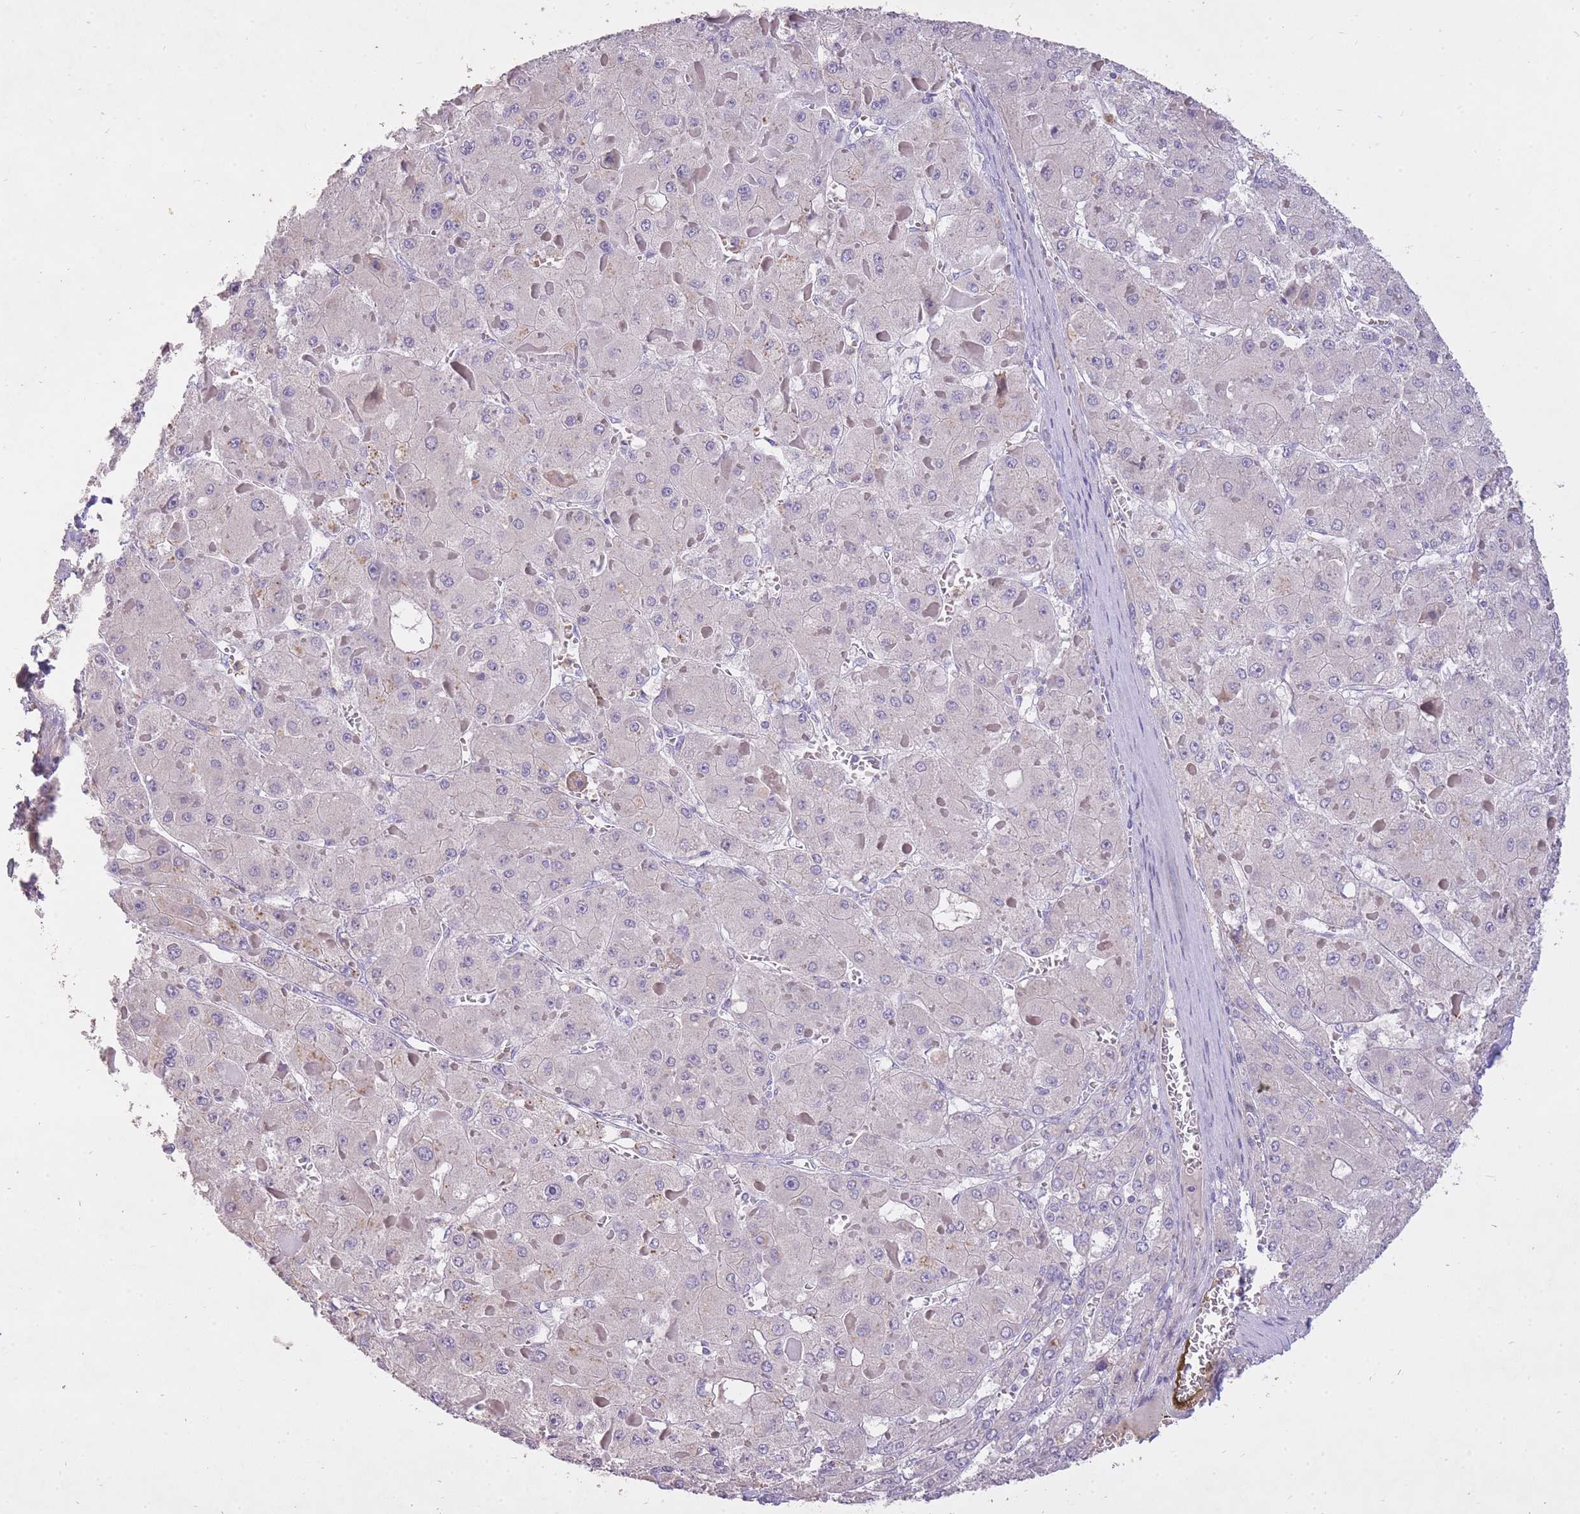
{"staining": {"intensity": "negative", "quantity": "none", "location": "none"}, "tissue": "liver cancer", "cell_type": "Tumor cells", "image_type": "cancer", "snomed": [{"axis": "morphology", "description": "Carcinoma, Hepatocellular, NOS"}, {"axis": "topography", "description": "Liver"}], "caption": "High power microscopy histopathology image of an immunohistochemistry (IHC) image of liver cancer (hepatocellular carcinoma), revealing no significant expression in tumor cells.", "gene": "FRG2C", "patient": {"sex": "female", "age": 73}}